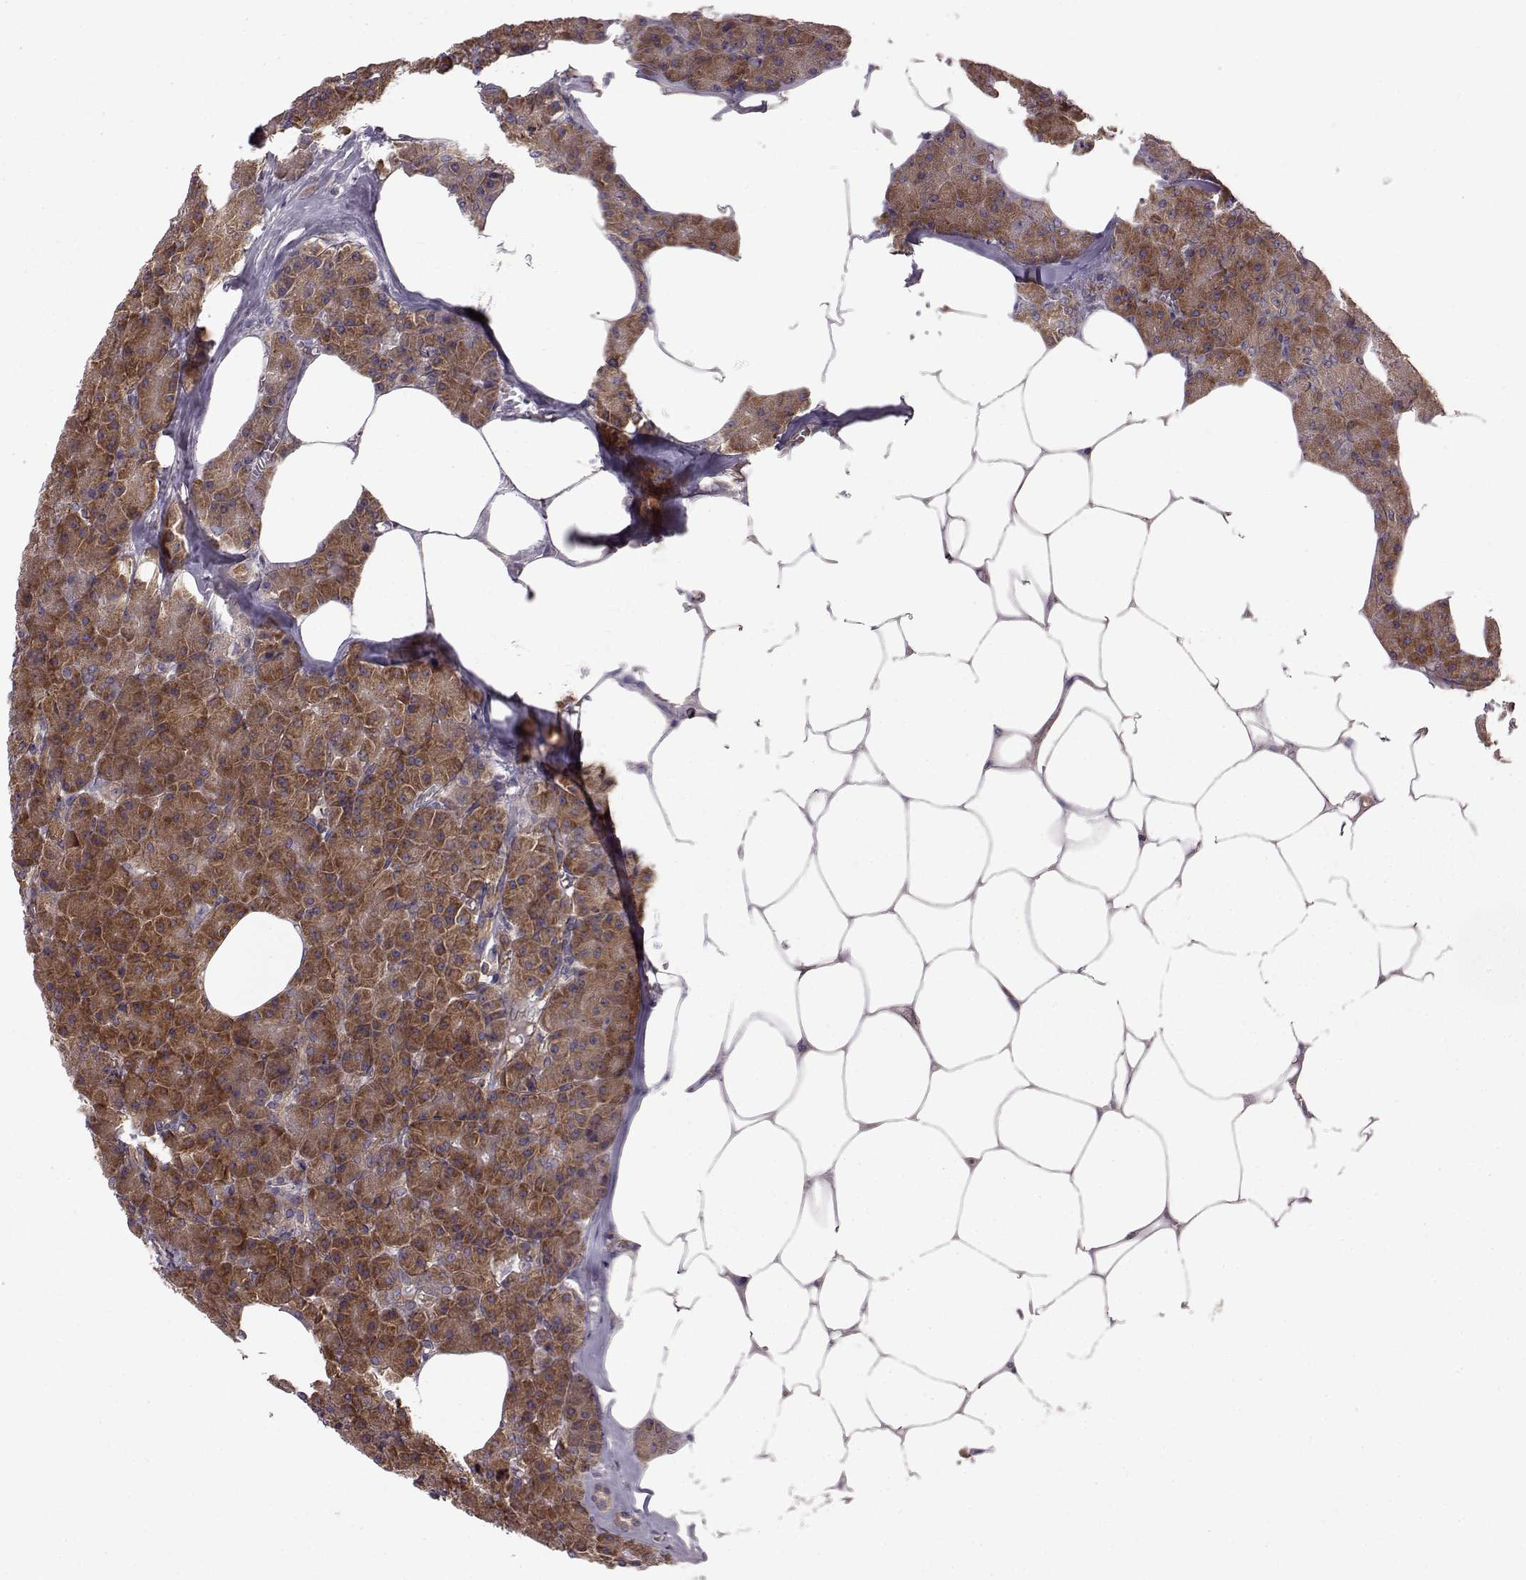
{"staining": {"intensity": "moderate", "quantity": ">75%", "location": "cytoplasmic/membranous"}, "tissue": "pancreas", "cell_type": "Exocrine glandular cells", "image_type": "normal", "snomed": [{"axis": "morphology", "description": "Normal tissue, NOS"}, {"axis": "topography", "description": "Pancreas"}], "caption": "Immunohistochemistry staining of unremarkable pancreas, which displays medium levels of moderate cytoplasmic/membranous positivity in about >75% of exocrine glandular cells indicating moderate cytoplasmic/membranous protein staining. The staining was performed using DAB (brown) for protein detection and nuclei were counterstained in hematoxylin (blue).", "gene": "RABGAP1", "patient": {"sex": "female", "age": 45}}